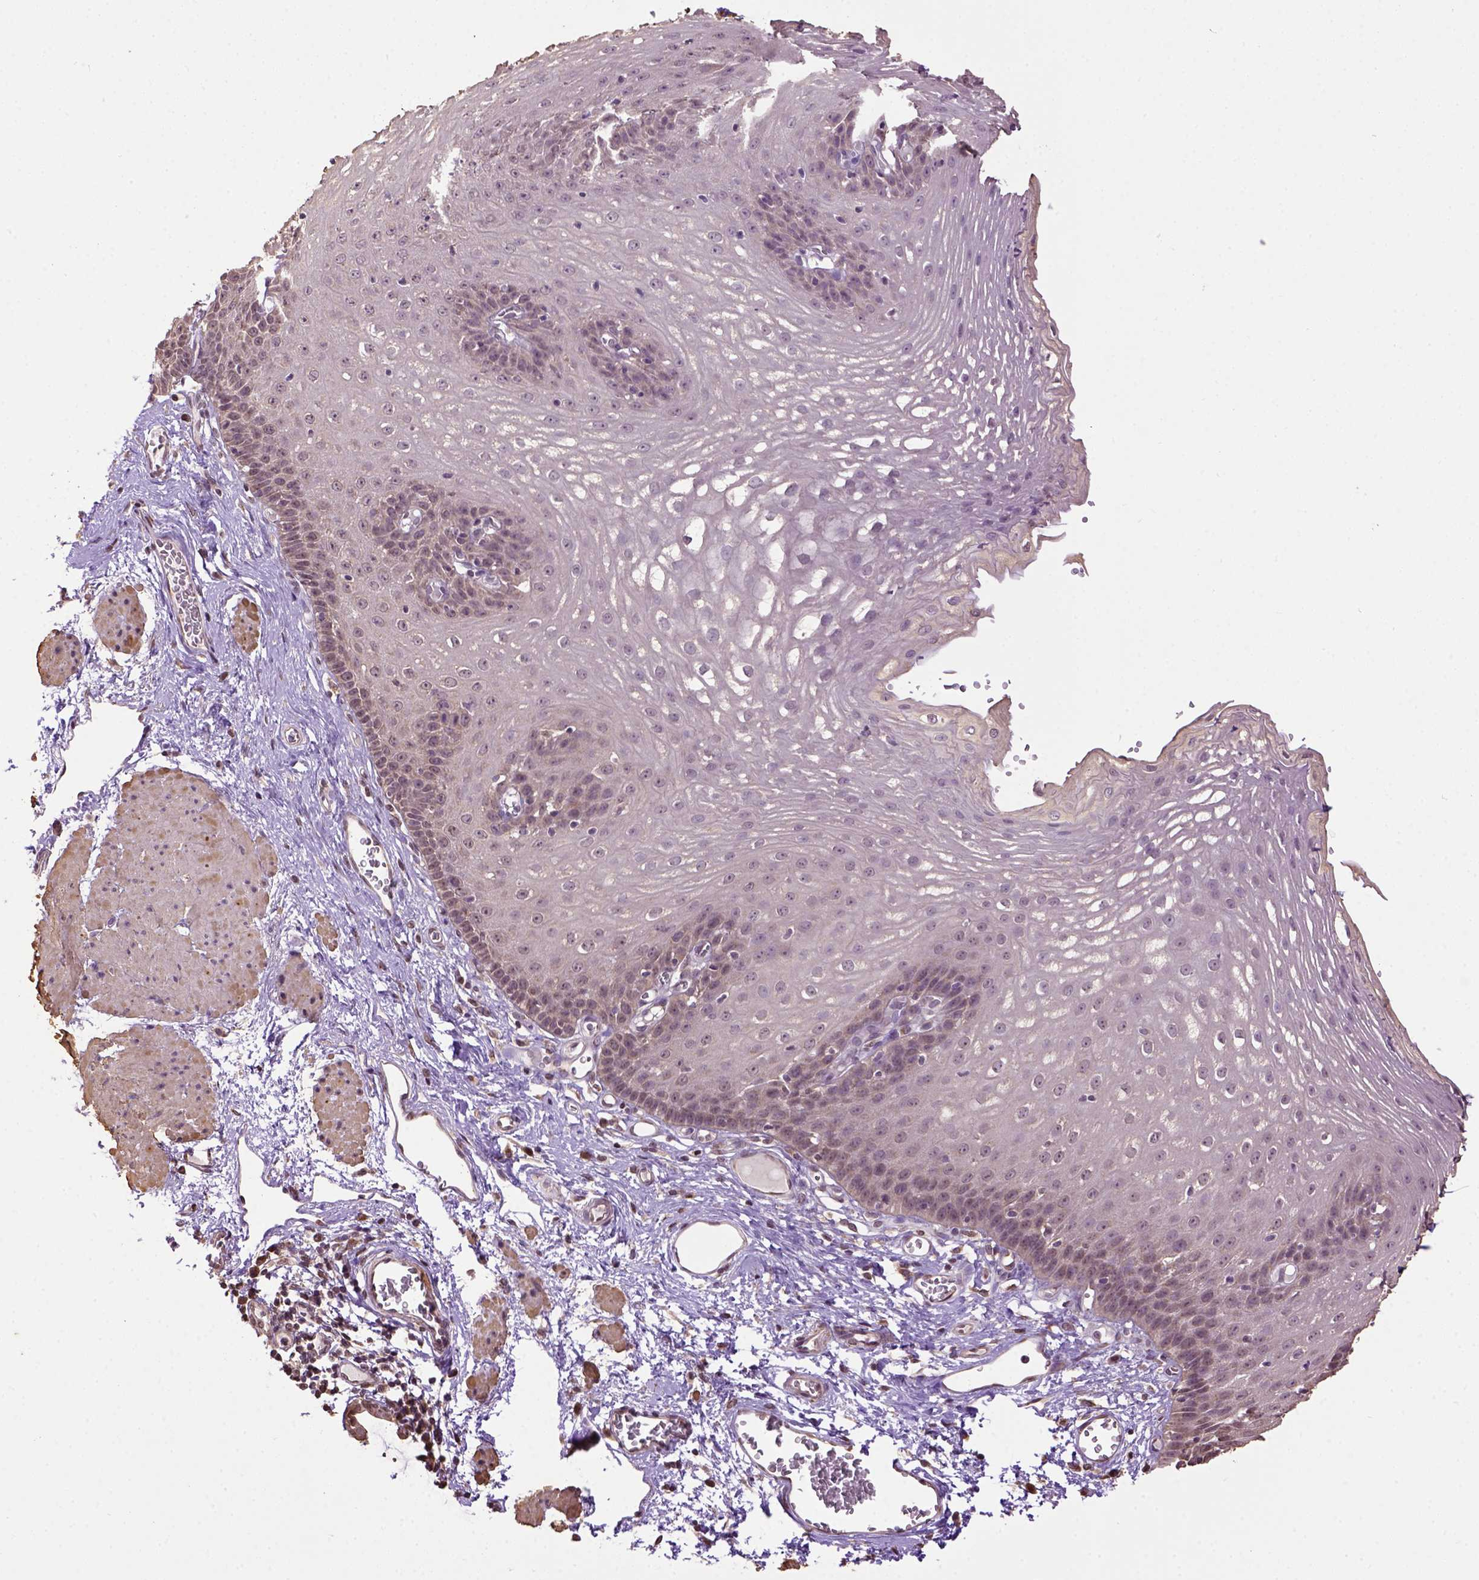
{"staining": {"intensity": "weak", "quantity": "<25%", "location": "cytoplasmic/membranous"}, "tissue": "esophagus", "cell_type": "Squamous epithelial cells", "image_type": "normal", "snomed": [{"axis": "morphology", "description": "Normal tissue, NOS"}, {"axis": "topography", "description": "Esophagus"}], "caption": "A high-resolution image shows immunohistochemistry staining of normal esophagus, which displays no significant positivity in squamous epithelial cells.", "gene": "WDR17", "patient": {"sex": "male", "age": 72}}